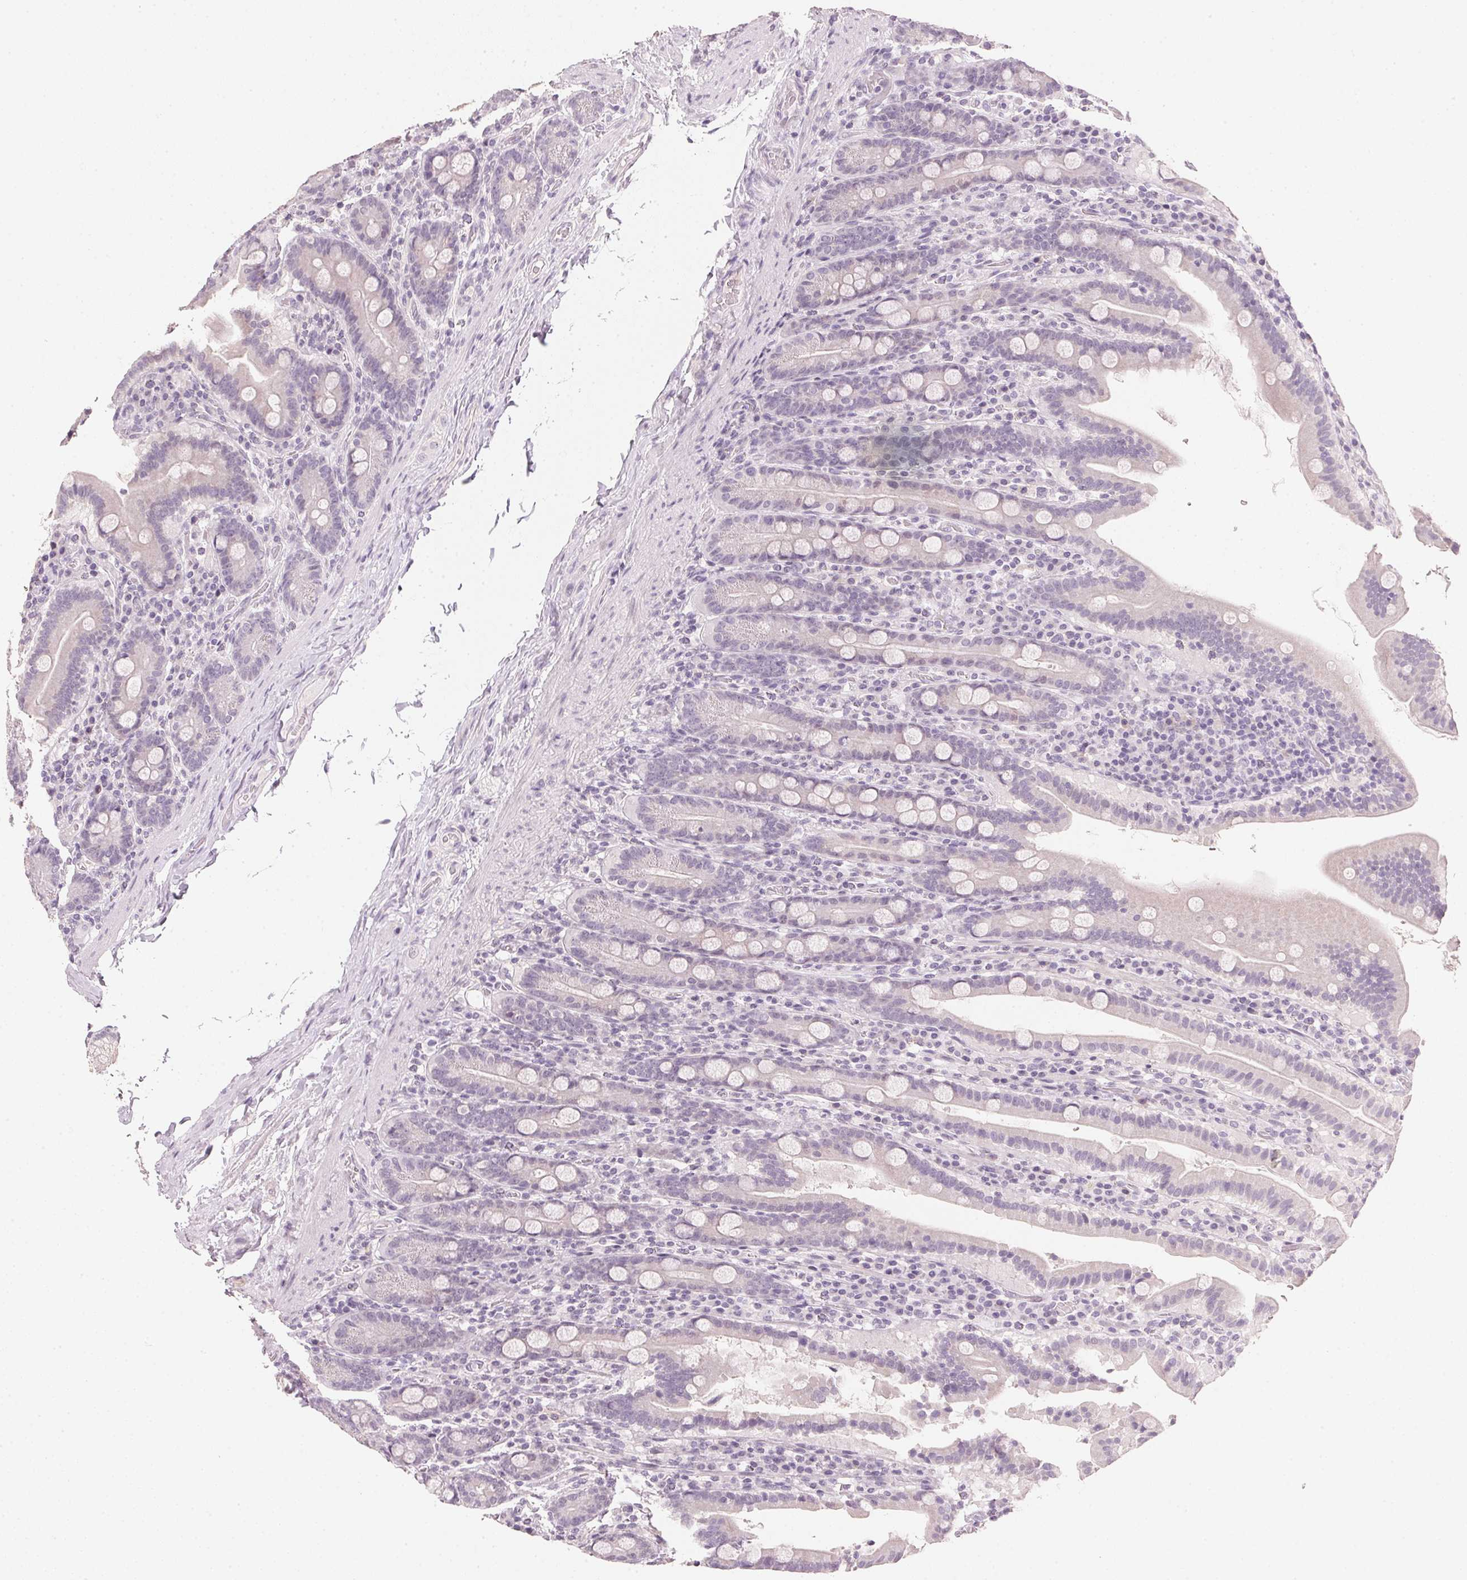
{"staining": {"intensity": "negative", "quantity": "none", "location": "none"}, "tissue": "small intestine", "cell_type": "Glandular cells", "image_type": "normal", "snomed": [{"axis": "morphology", "description": "Normal tissue, NOS"}, {"axis": "topography", "description": "Small intestine"}], "caption": "Glandular cells show no significant expression in benign small intestine. The staining is performed using DAB brown chromogen with nuclei counter-stained in using hematoxylin.", "gene": "IGFBP1", "patient": {"sex": "male", "age": 26}}